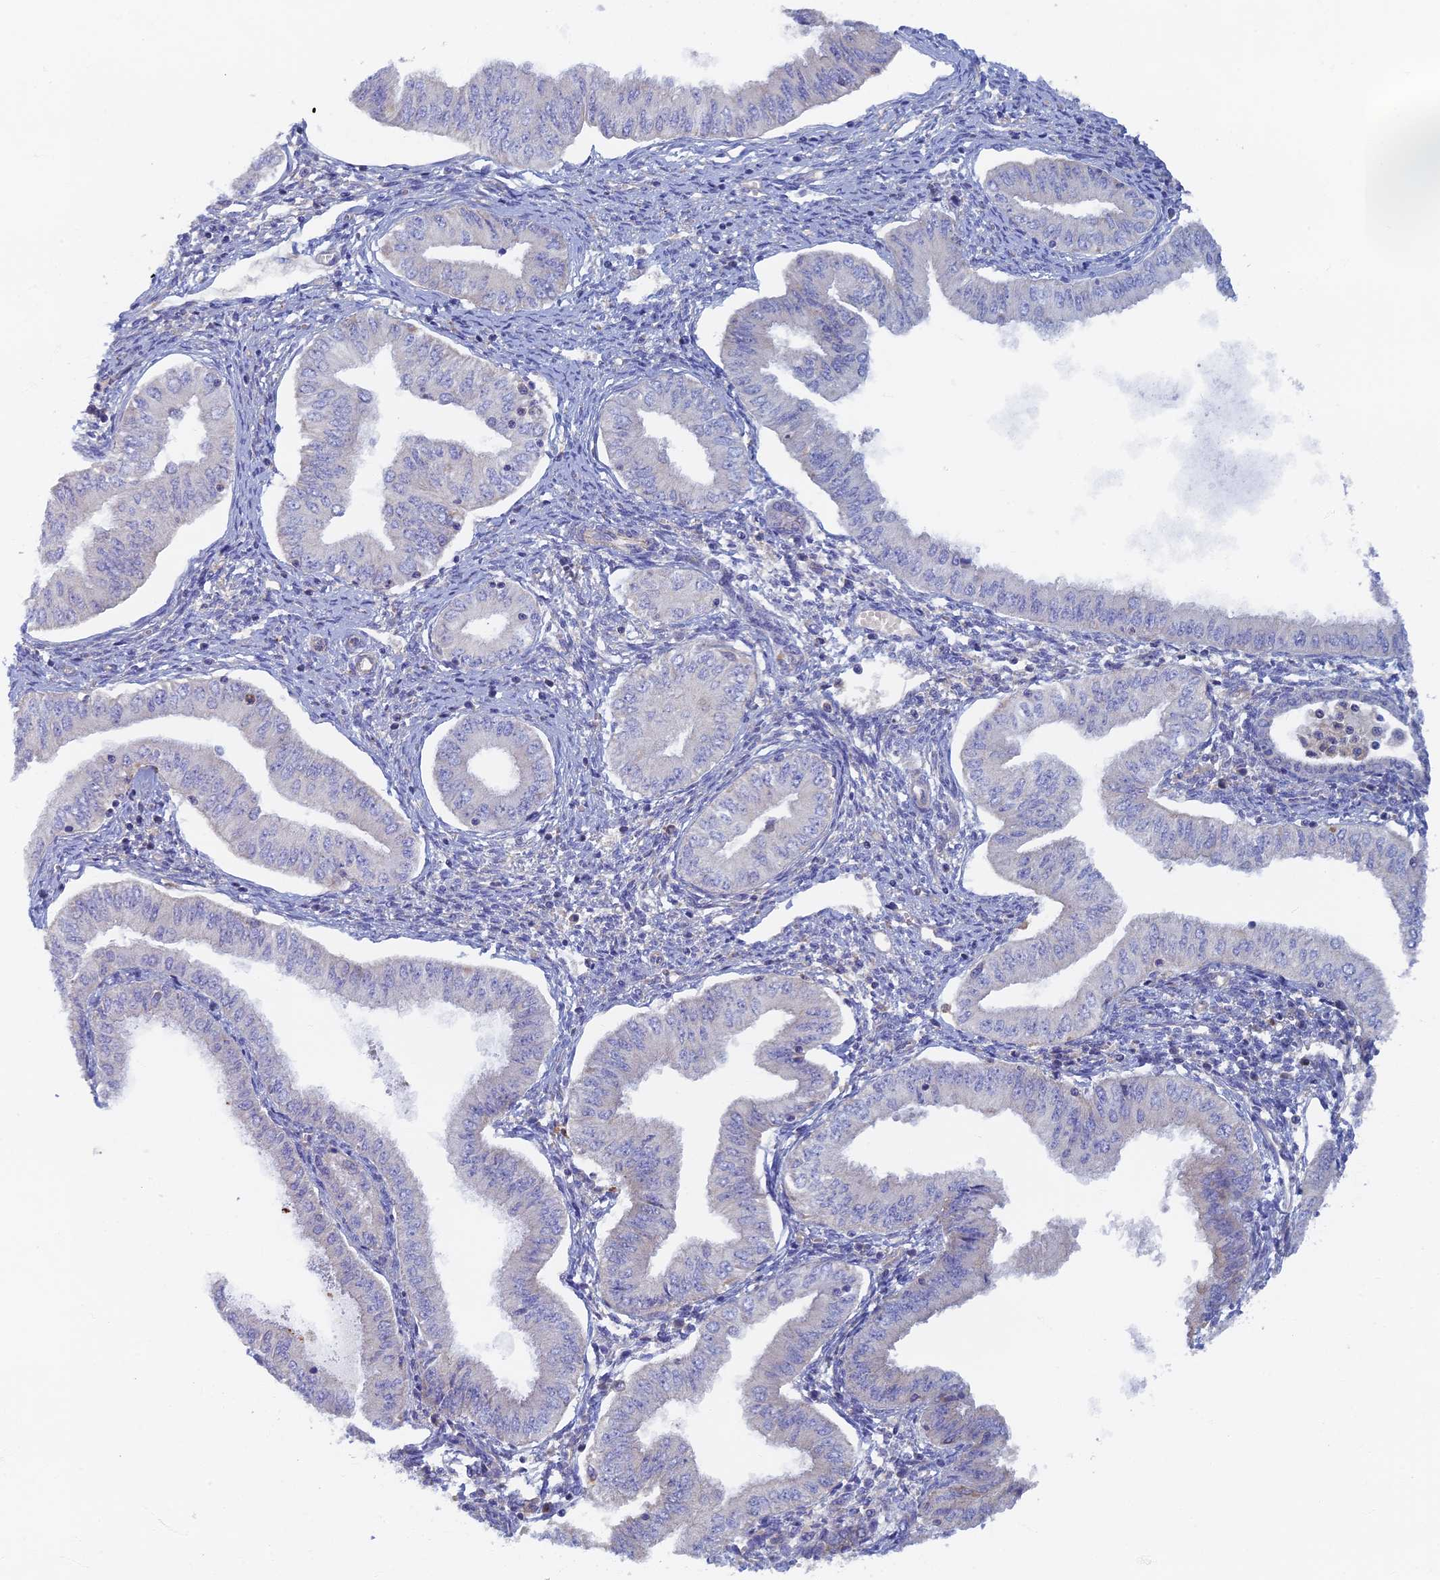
{"staining": {"intensity": "weak", "quantity": "<25%", "location": "cytoplasmic/membranous"}, "tissue": "endometrial cancer", "cell_type": "Tumor cells", "image_type": "cancer", "snomed": [{"axis": "morphology", "description": "Normal tissue, NOS"}, {"axis": "morphology", "description": "Adenocarcinoma, NOS"}, {"axis": "topography", "description": "Endometrium"}], "caption": "This is an IHC histopathology image of human endometrial cancer (adenocarcinoma). There is no expression in tumor cells.", "gene": "TMEM44", "patient": {"sex": "female", "age": 53}}